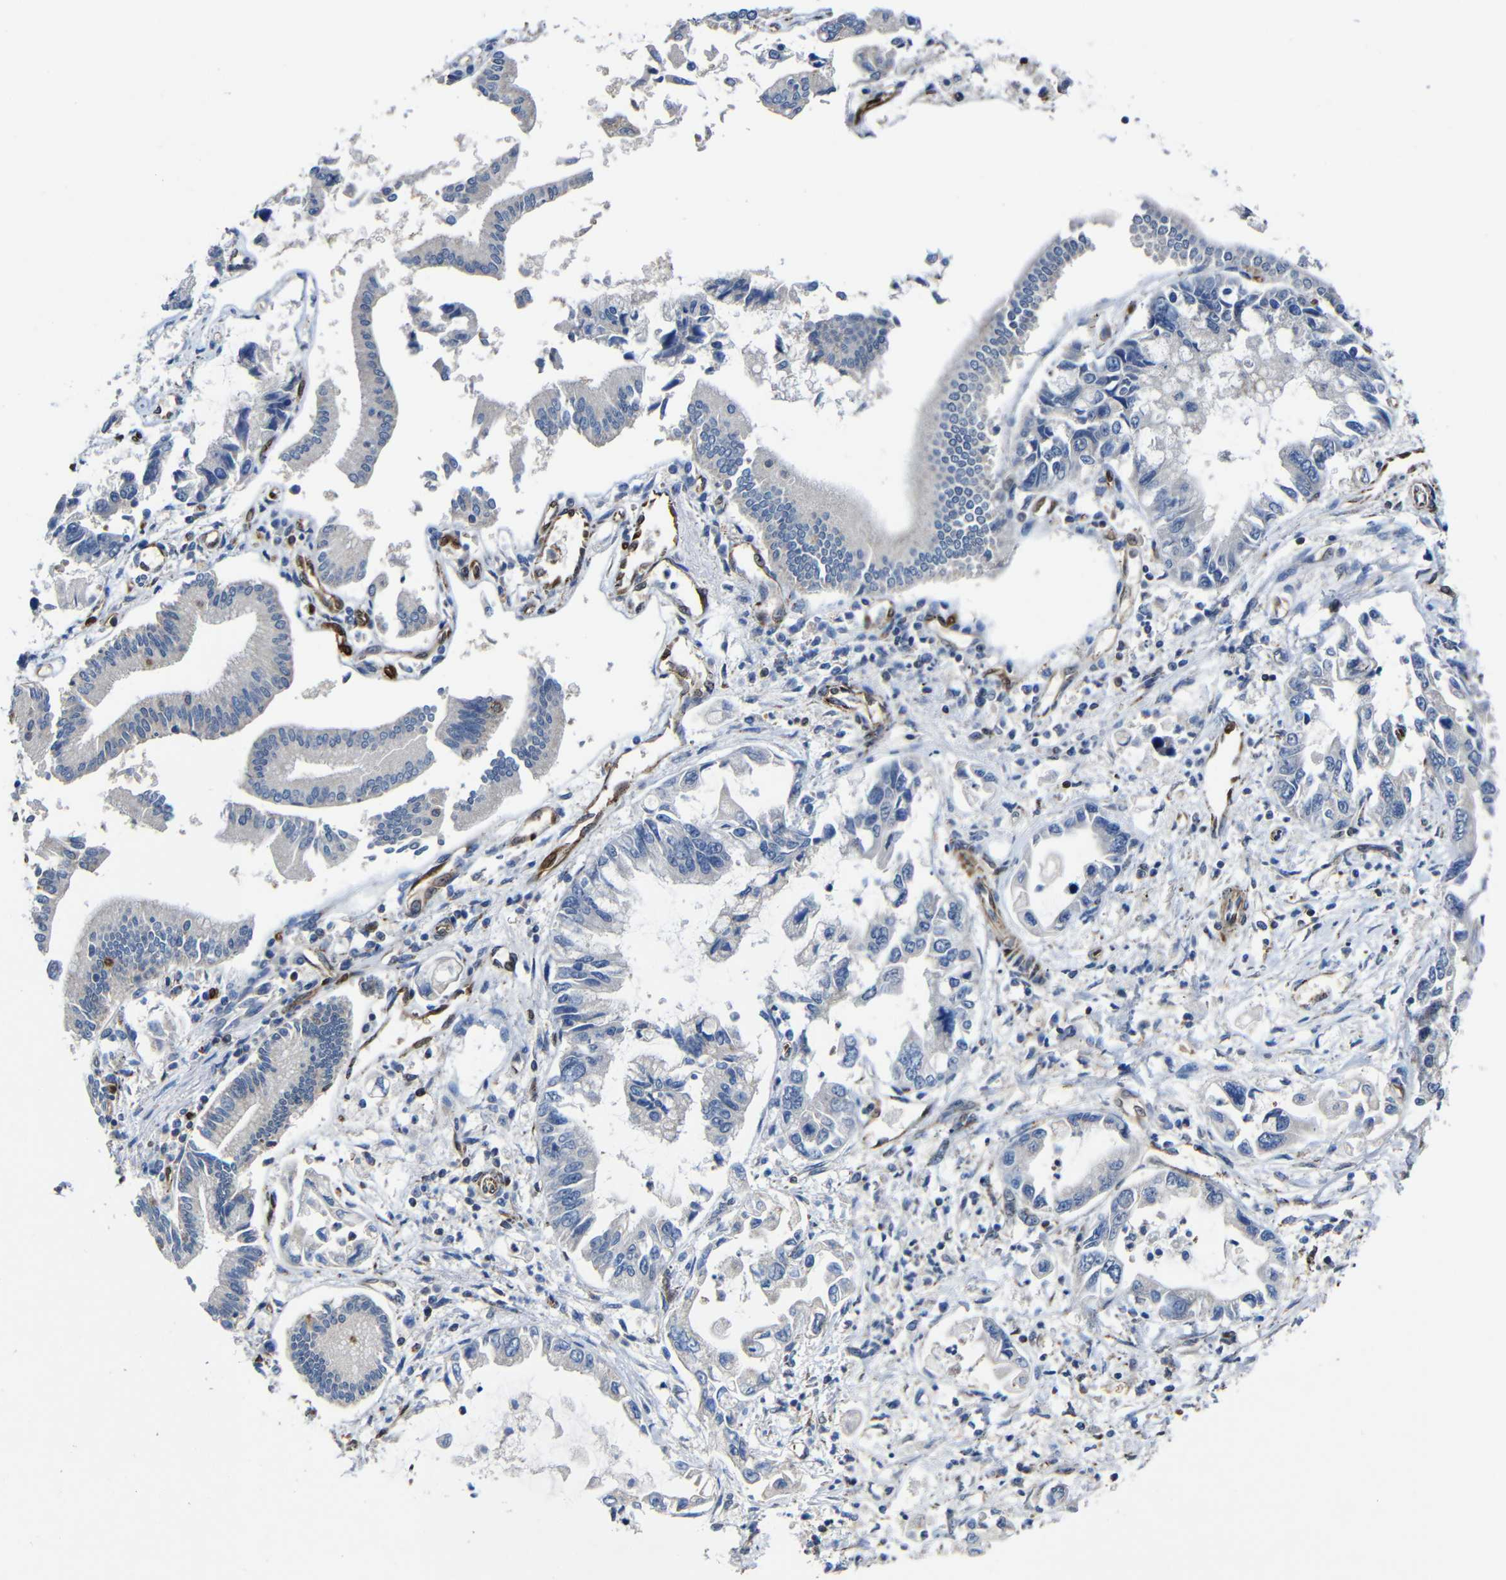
{"staining": {"intensity": "negative", "quantity": "none", "location": "none"}, "tissue": "pancreatic cancer", "cell_type": "Tumor cells", "image_type": "cancer", "snomed": [{"axis": "morphology", "description": "Adenocarcinoma, NOS"}, {"axis": "topography", "description": "Pancreas"}], "caption": "Image shows no protein expression in tumor cells of pancreatic cancer tissue.", "gene": "CA5B", "patient": {"sex": "male", "age": 56}}